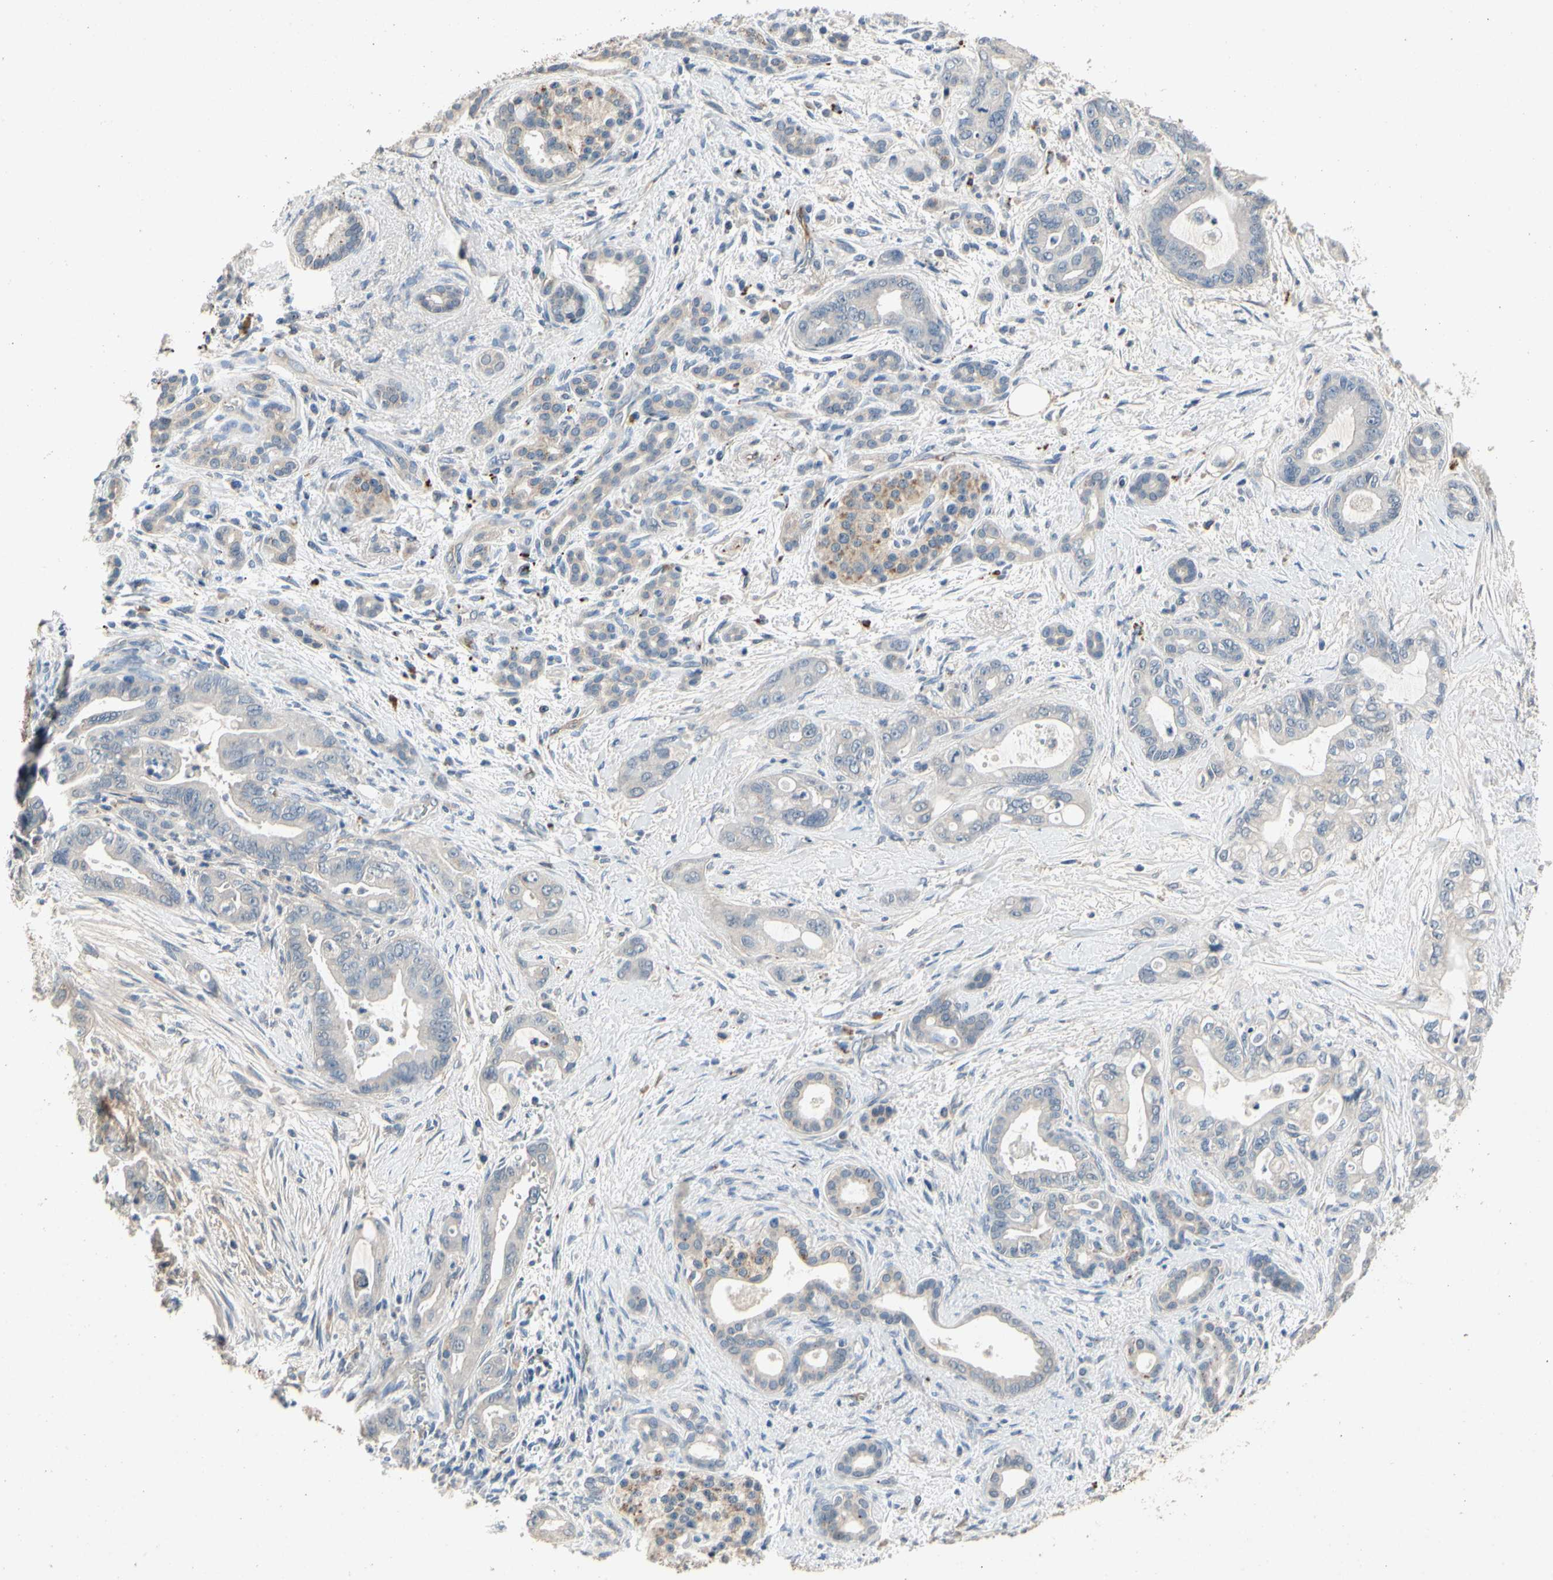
{"staining": {"intensity": "negative", "quantity": "none", "location": "none"}, "tissue": "pancreatic cancer", "cell_type": "Tumor cells", "image_type": "cancer", "snomed": [{"axis": "morphology", "description": "Adenocarcinoma, NOS"}, {"axis": "topography", "description": "Pancreas"}], "caption": "Immunohistochemistry (IHC) micrograph of pancreatic cancer stained for a protein (brown), which reveals no expression in tumor cells. (Immunohistochemistry (IHC), brightfield microscopy, high magnification).", "gene": "ALPL", "patient": {"sex": "male", "age": 70}}